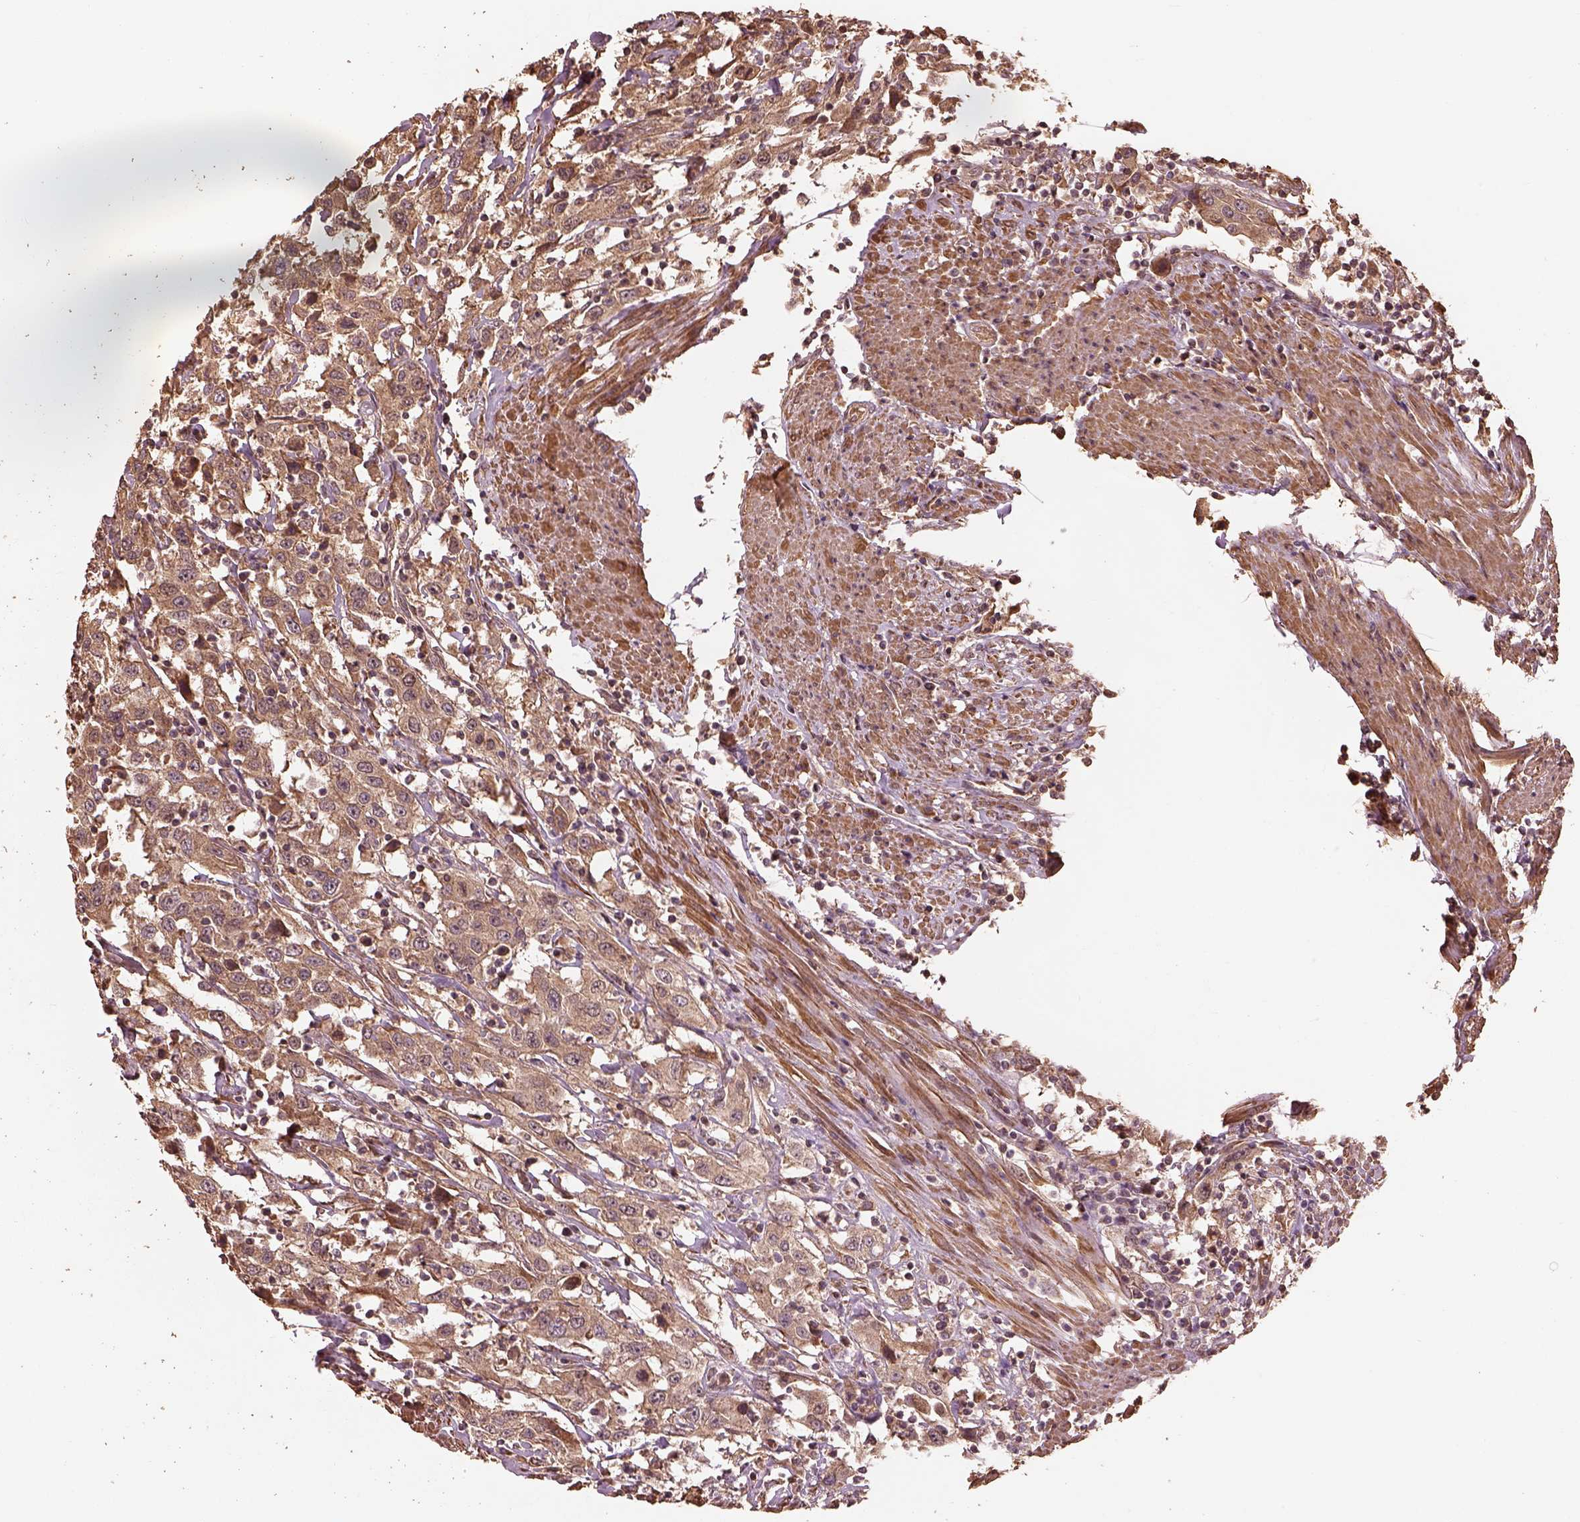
{"staining": {"intensity": "moderate", "quantity": ">75%", "location": "cytoplasmic/membranous"}, "tissue": "urothelial cancer", "cell_type": "Tumor cells", "image_type": "cancer", "snomed": [{"axis": "morphology", "description": "Urothelial carcinoma, High grade"}, {"axis": "topography", "description": "Urinary bladder"}], "caption": "Protein expression analysis of human urothelial cancer reveals moderate cytoplasmic/membranous staining in about >75% of tumor cells.", "gene": "METTL4", "patient": {"sex": "male", "age": 61}}